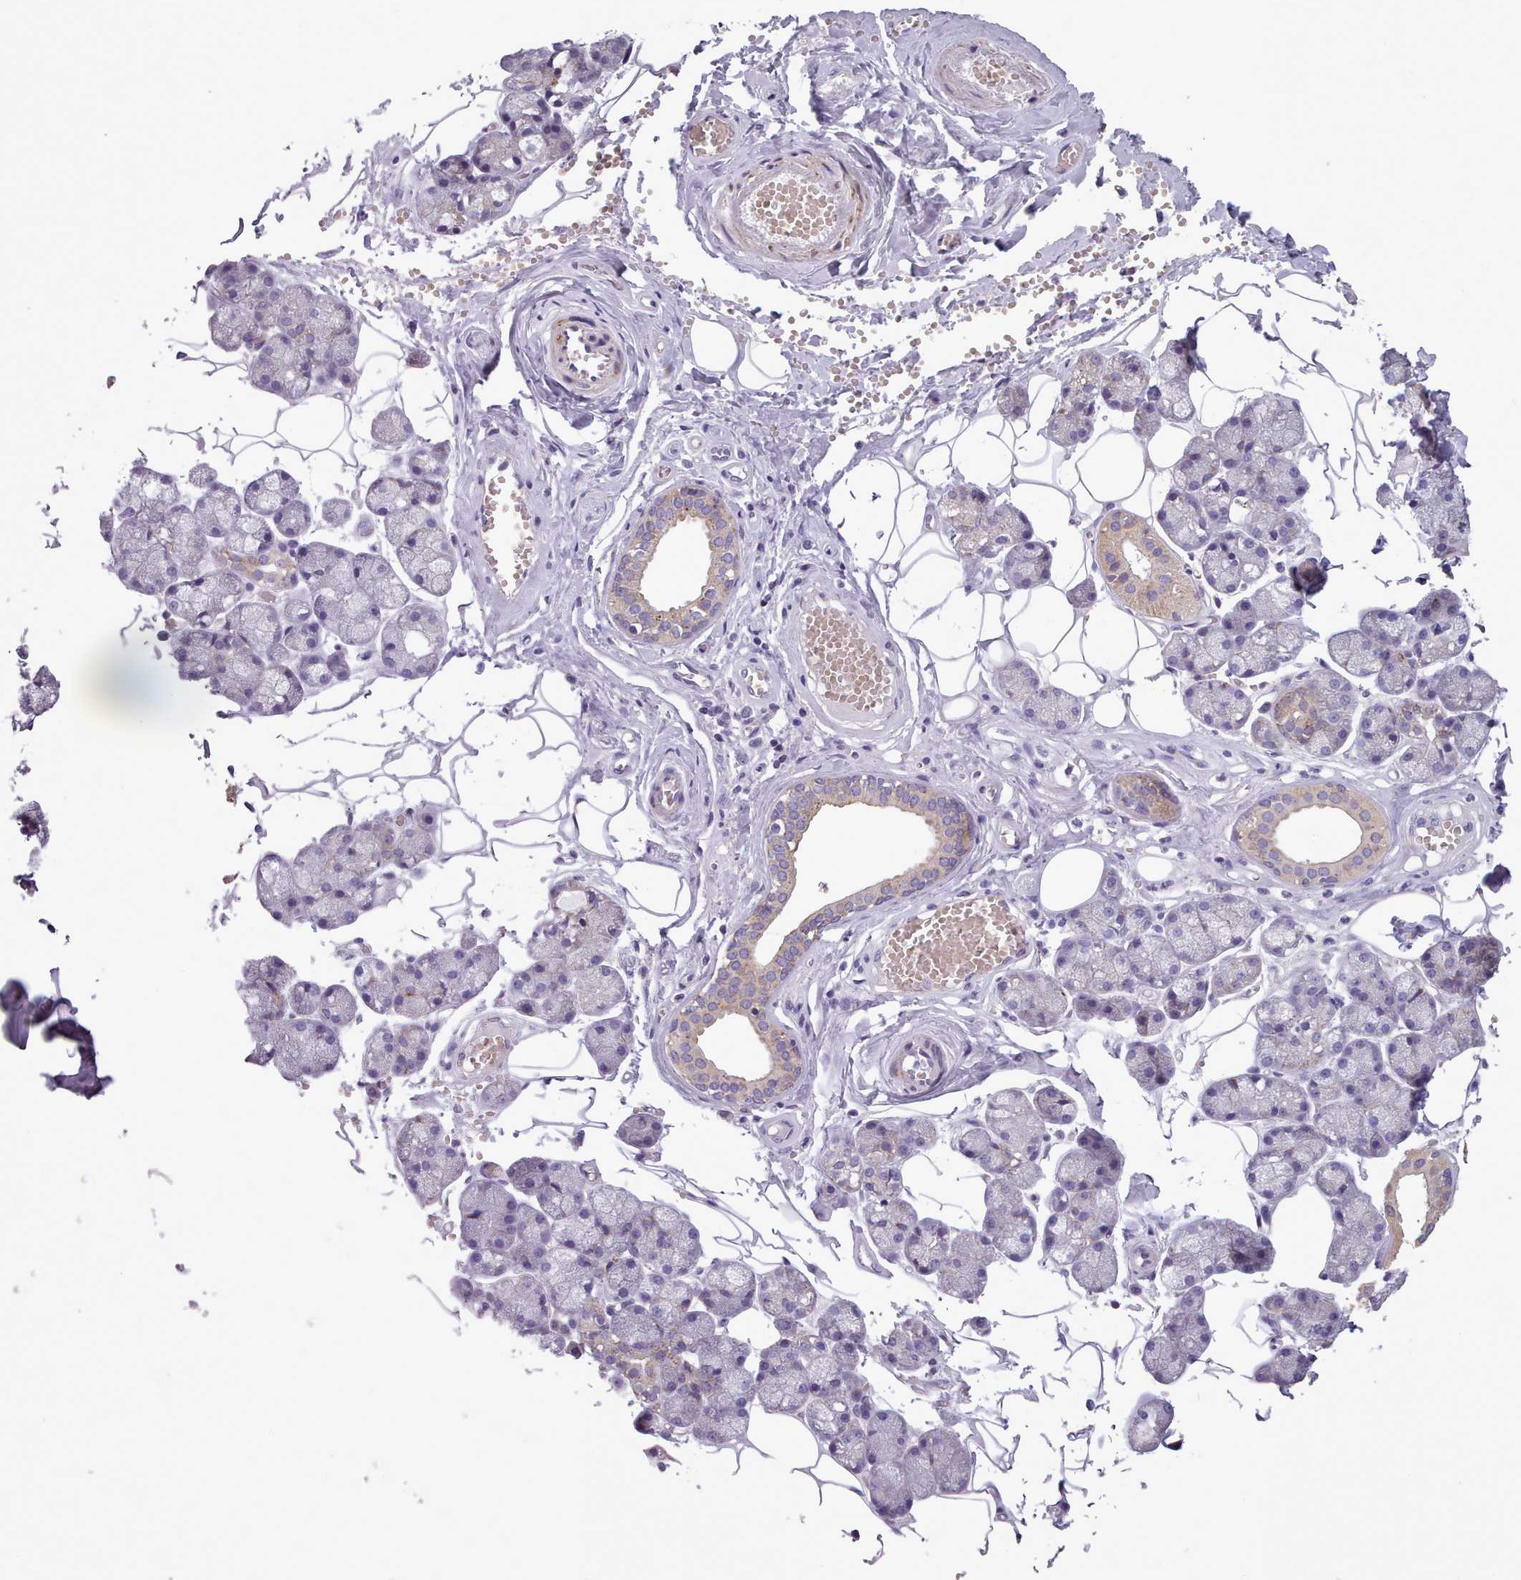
{"staining": {"intensity": "weak", "quantity": "<25%", "location": "cytoplasmic/membranous"}, "tissue": "salivary gland", "cell_type": "Glandular cells", "image_type": "normal", "snomed": [{"axis": "morphology", "description": "Normal tissue, NOS"}, {"axis": "topography", "description": "Salivary gland"}], "caption": "This is an immunohistochemistry micrograph of unremarkable salivary gland. There is no expression in glandular cells.", "gene": "FKBP10", "patient": {"sex": "male", "age": 62}}